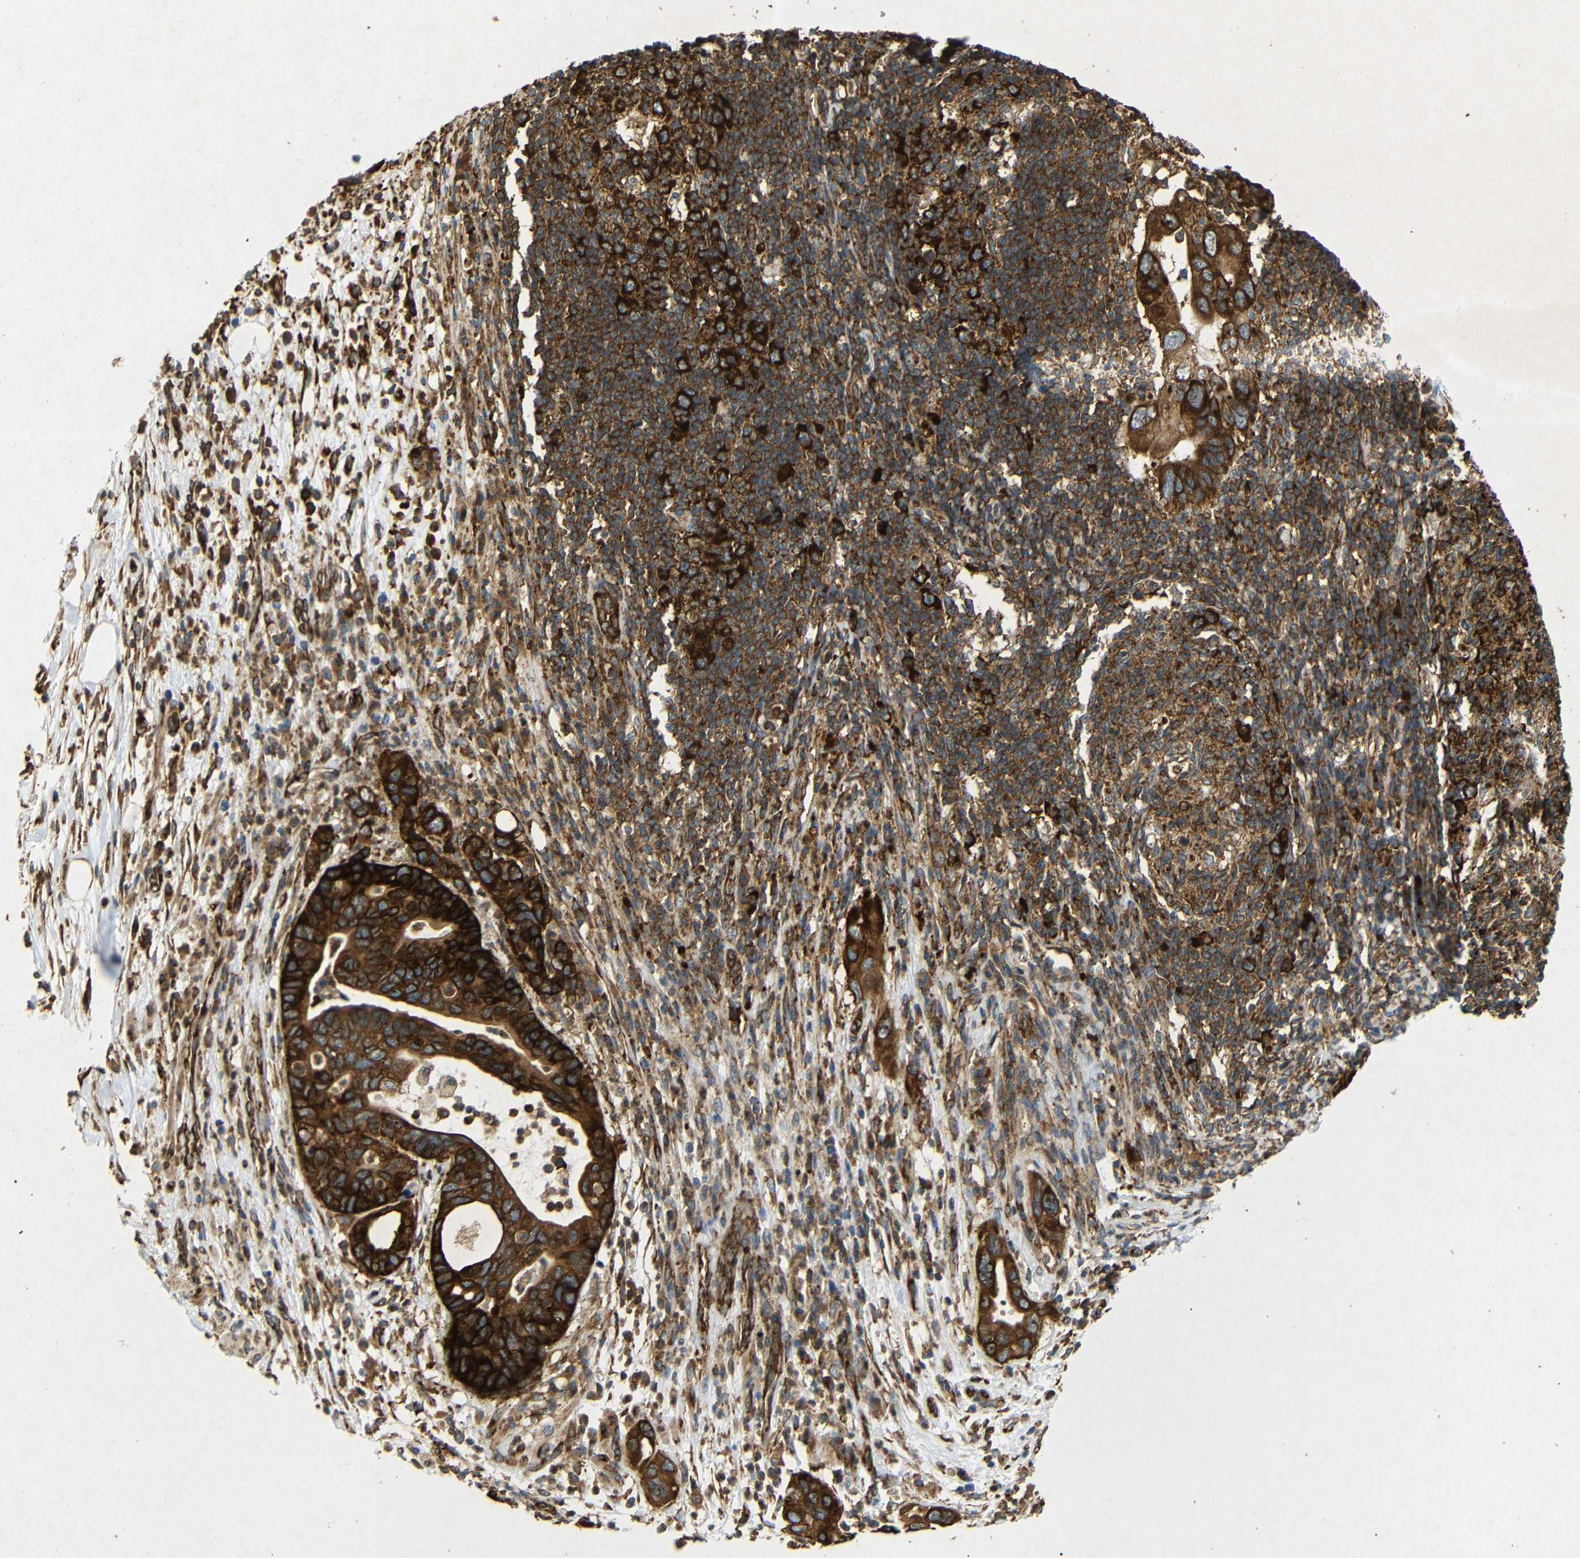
{"staining": {"intensity": "strong", "quantity": ">75%", "location": "cytoplasmic/membranous"}, "tissue": "pancreatic cancer", "cell_type": "Tumor cells", "image_type": "cancer", "snomed": [{"axis": "morphology", "description": "Adenocarcinoma, NOS"}, {"axis": "topography", "description": "Pancreas"}], "caption": "About >75% of tumor cells in human pancreatic adenocarcinoma reveal strong cytoplasmic/membranous protein staining as visualized by brown immunohistochemical staining.", "gene": "BTF3", "patient": {"sex": "female", "age": 71}}